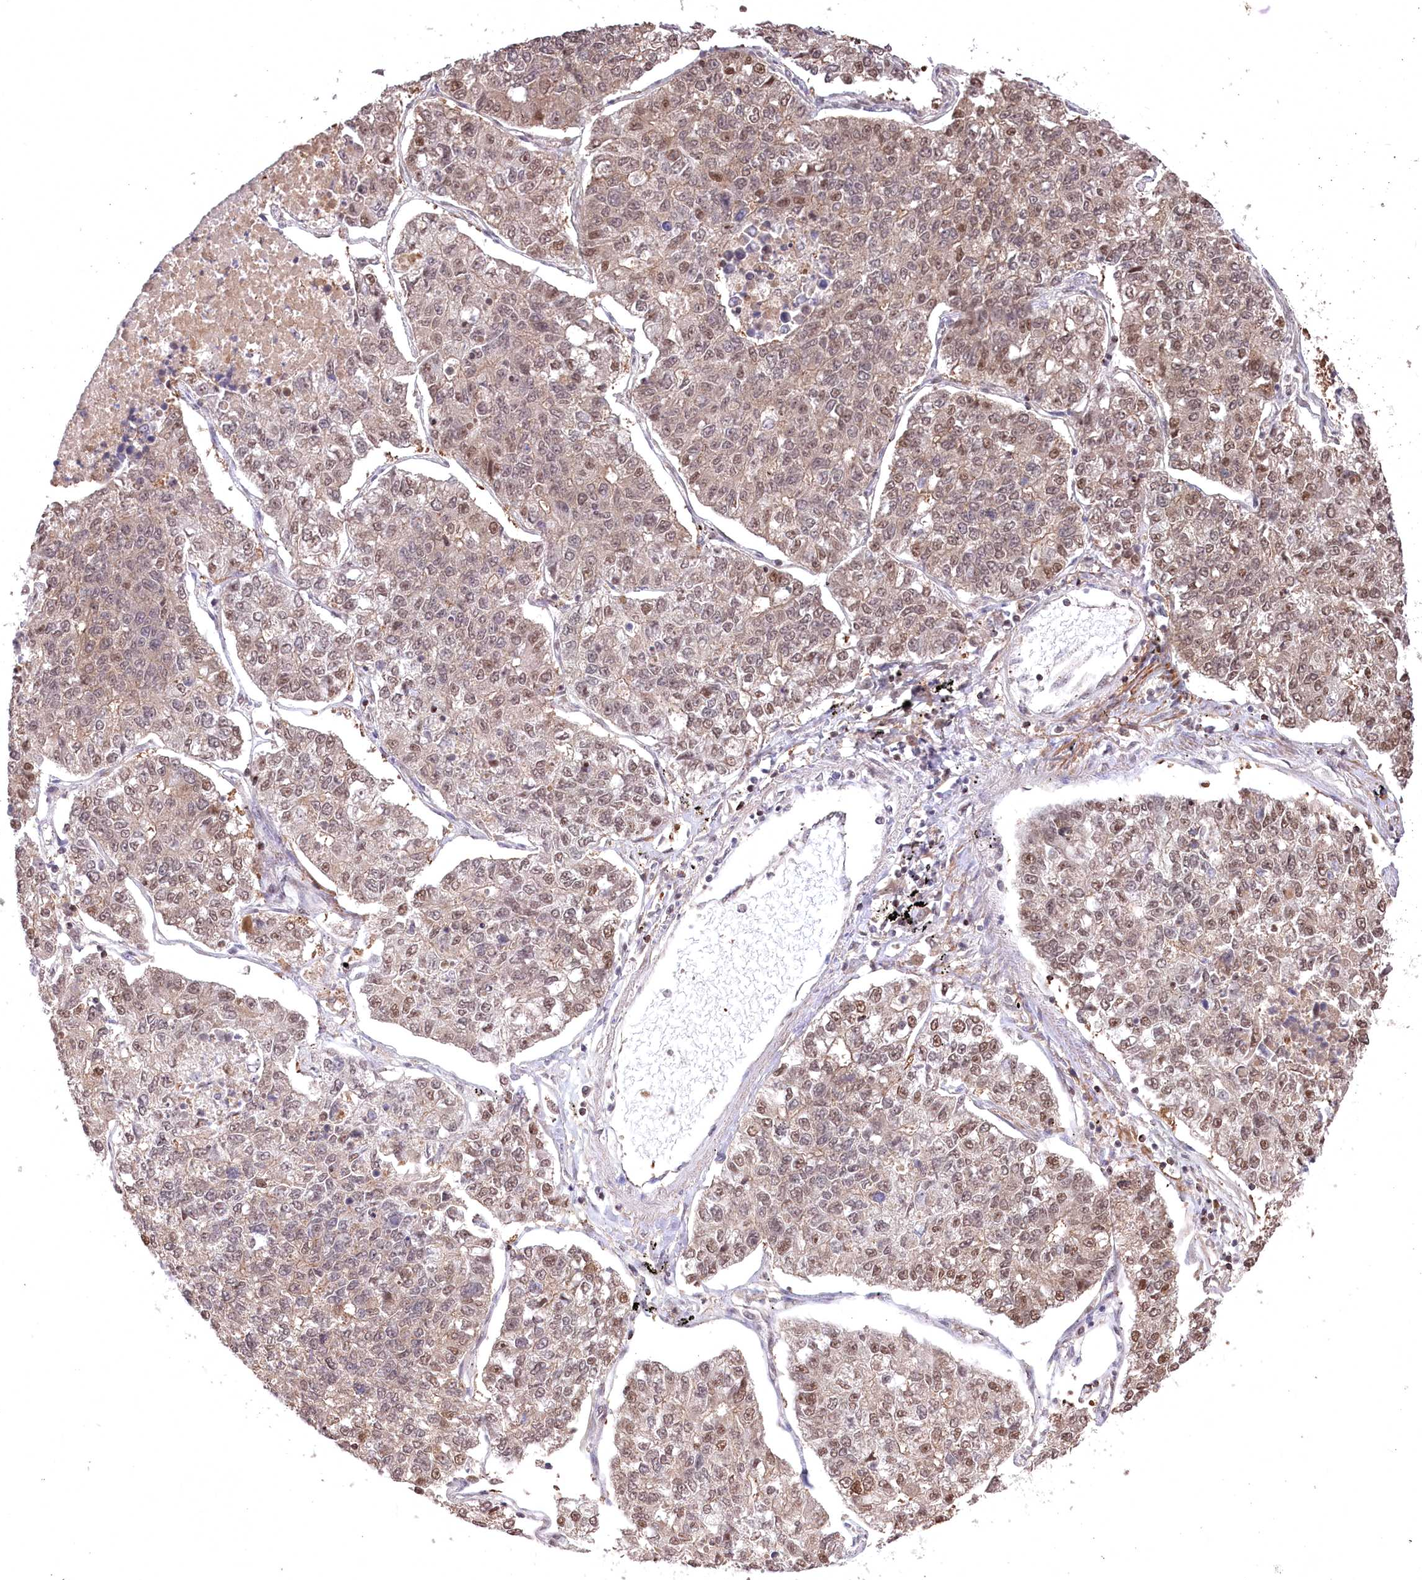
{"staining": {"intensity": "moderate", "quantity": "25%-75%", "location": "nuclear"}, "tissue": "lung cancer", "cell_type": "Tumor cells", "image_type": "cancer", "snomed": [{"axis": "morphology", "description": "Adenocarcinoma, NOS"}, {"axis": "topography", "description": "Lung"}], "caption": "Immunohistochemical staining of human adenocarcinoma (lung) displays medium levels of moderate nuclear protein expression in approximately 25%-75% of tumor cells. The staining was performed using DAB (3,3'-diaminobenzidine) to visualize the protein expression in brown, while the nuclei were stained in blue with hematoxylin (Magnification: 20x).", "gene": "CCSER2", "patient": {"sex": "male", "age": 49}}